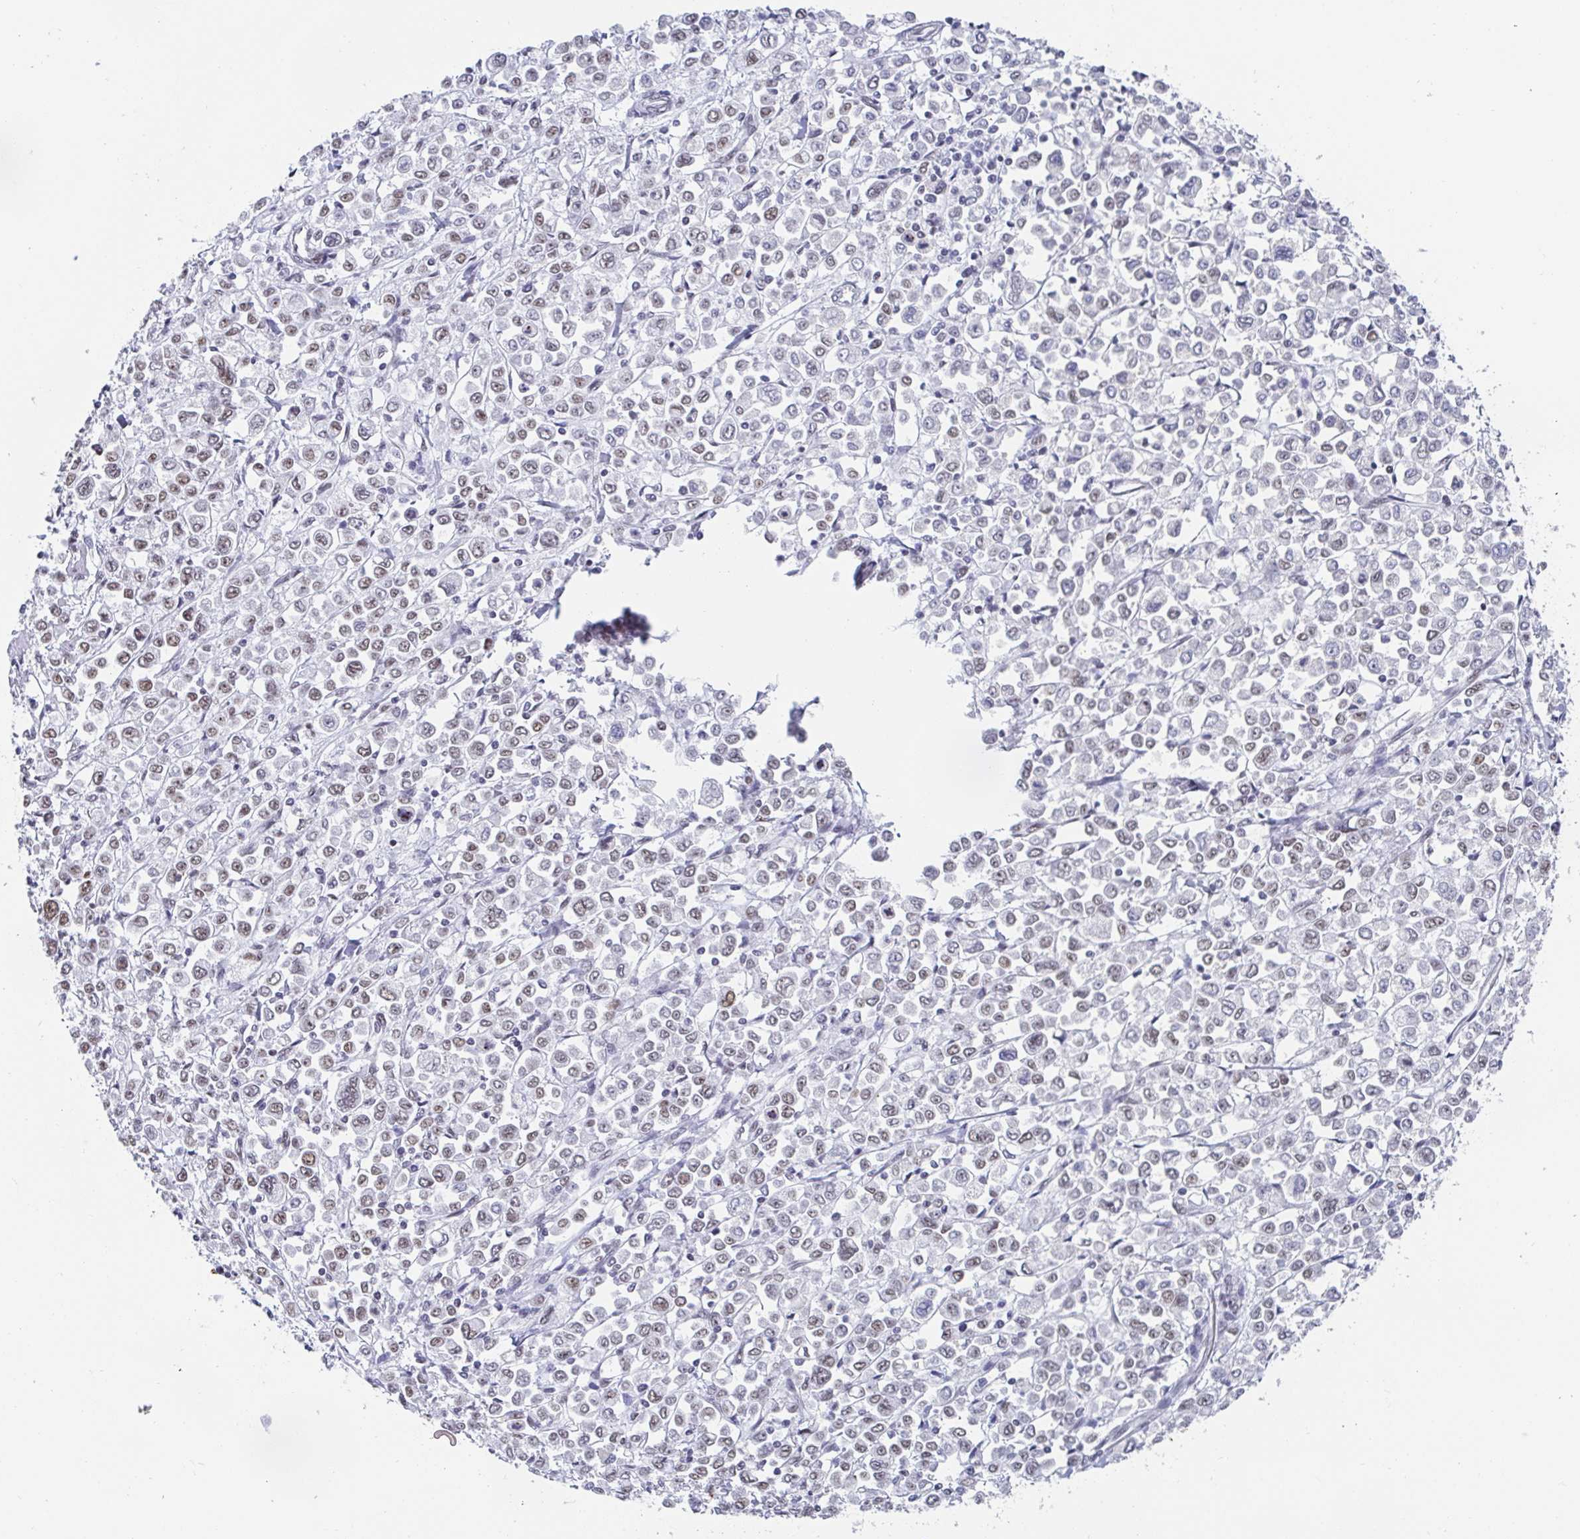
{"staining": {"intensity": "moderate", "quantity": "25%-75%", "location": "nuclear"}, "tissue": "stomach cancer", "cell_type": "Tumor cells", "image_type": "cancer", "snomed": [{"axis": "morphology", "description": "Adenocarcinoma, NOS"}, {"axis": "topography", "description": "Stomach, upper"}], "caption": "DAB (3,3'-diaminobenzidine) immunohistochemical staining of stomach cancer shows moderate nuclear protein staining in approximately 25%-75% of tumor cells. (DAB (3,3'-diaminobenzidine) IHC, brown staining for protein, blue staining for nuclei).", "gene": "SLC7A10", "patient": {"sex": "male", "age": 70}}